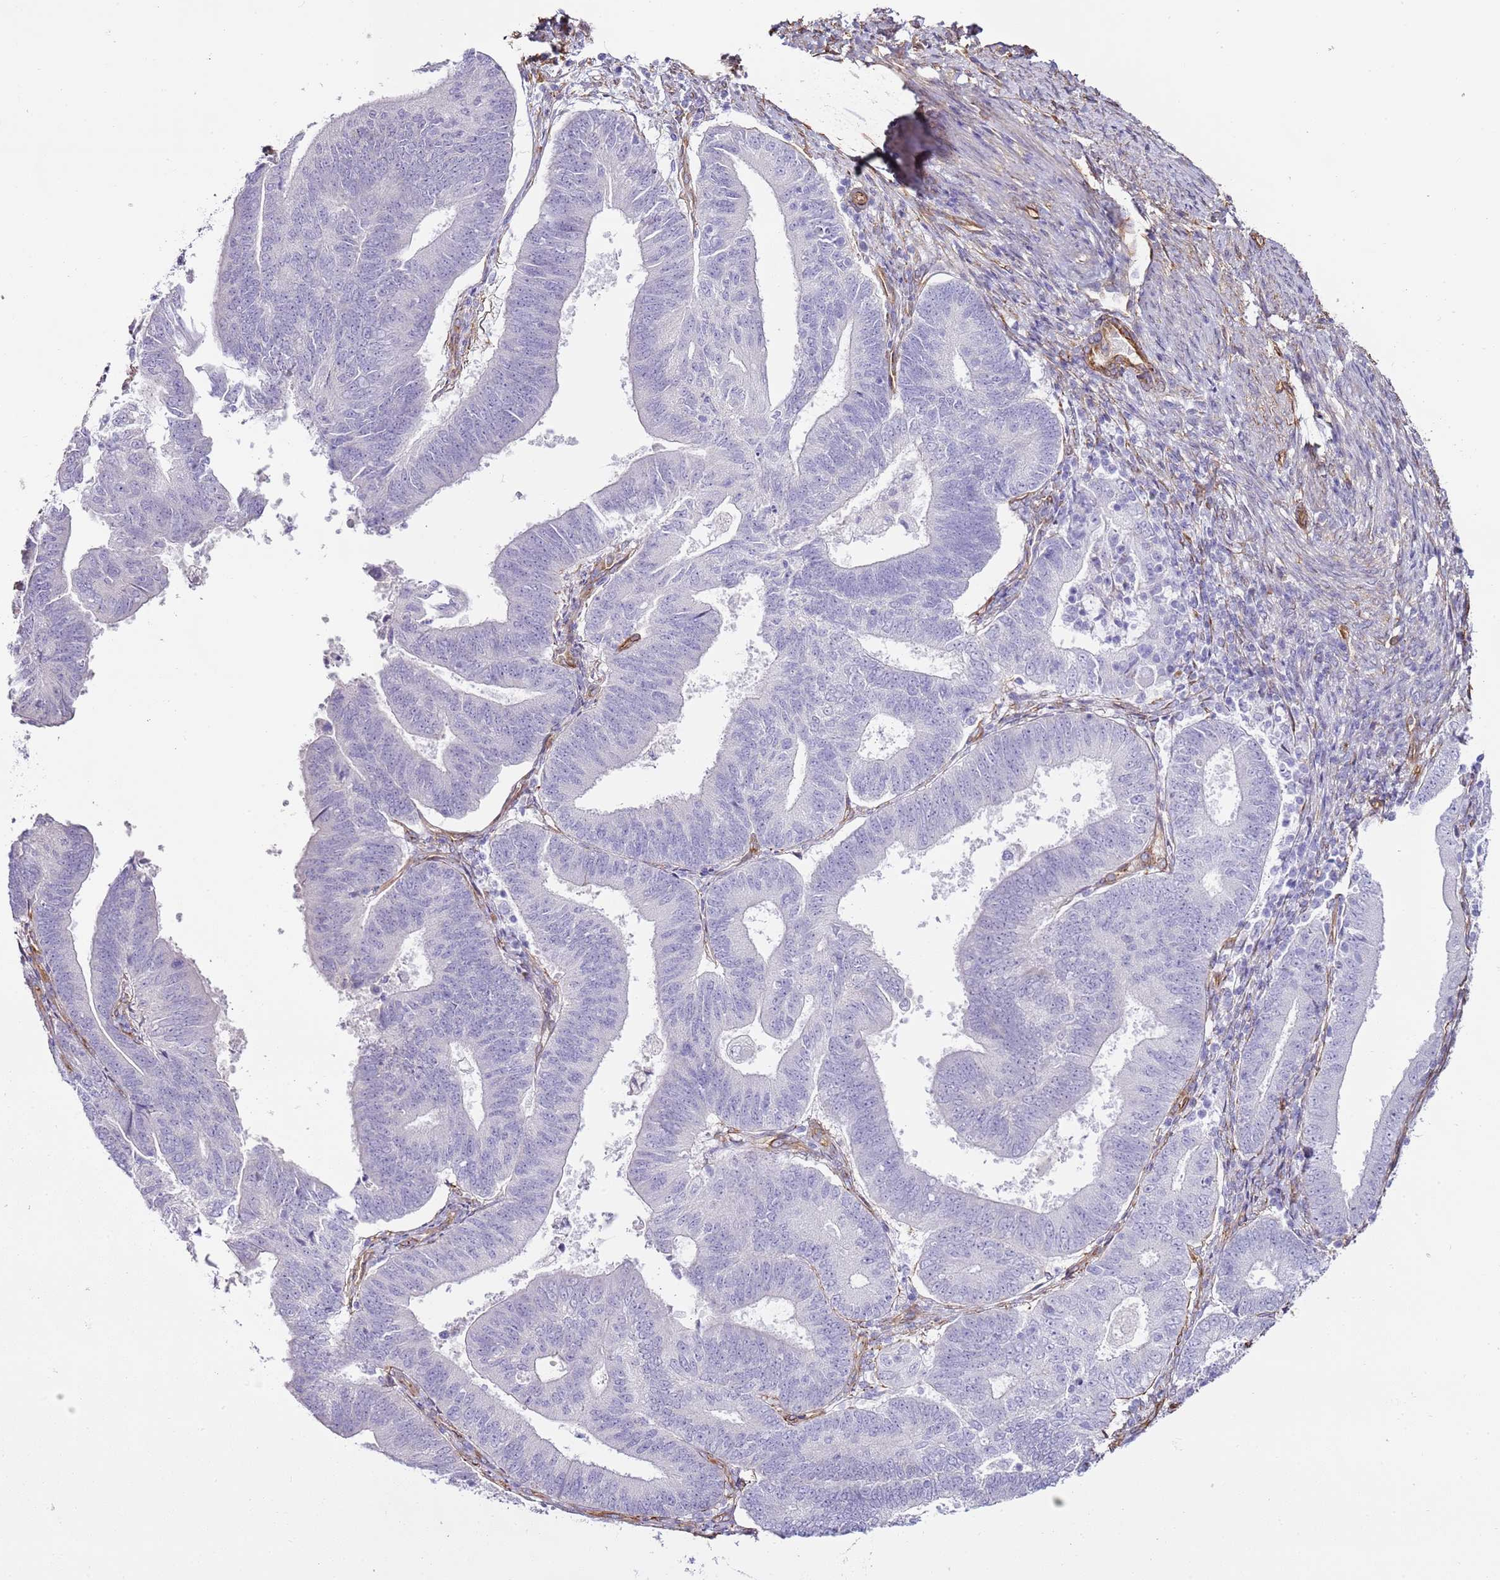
{"staining": {"intensity": "negative", "quantity": "none", "location": "none"}, "tissue": "endometrial cancer", "cell_type": "Tumor cells", "image_type": "cancer", "snomed": [{"axis": "morphology", "description": "Adenocarcinoma, NOS"}, {"axis": "topography", "description": "Endometrium"}], "caption": "Immunohistochemical staining of human endometrial cancer displays no significant staining in tumor cells.", "gene": "CTDSPL", "patient": {"sex": "female", "age": 70}}